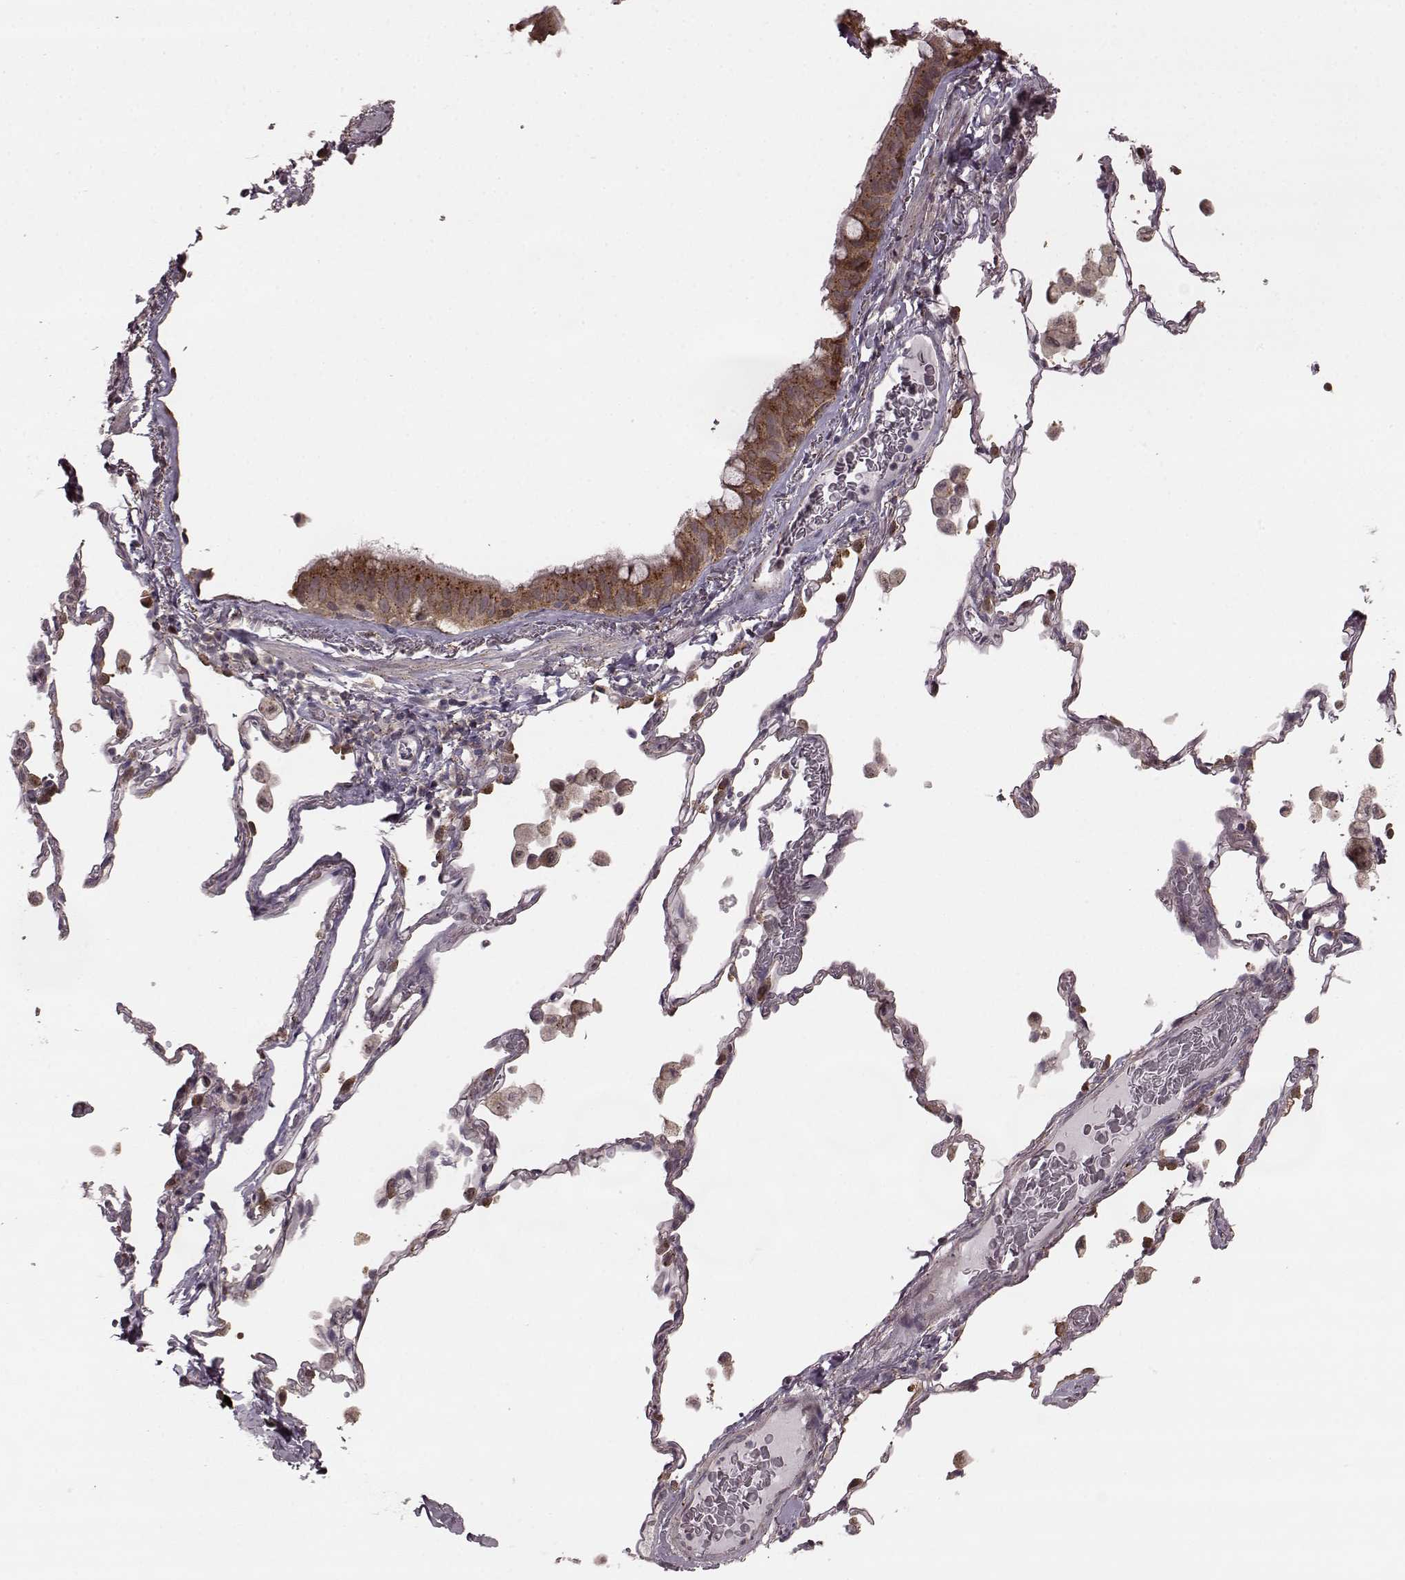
{"staining": {"intensity": "moderate", "quantity": ">75%", "location": "cytoplasmic/membranous"}, "tissue": "bronchus", "cell_type": "Respiratory epithelial cells", "image_type": "normal", "snomed": [{"axis": "morphology", "description": "Normal tissue, NOS"}, {"axis": "topography", "description": "Bronchus"}, {"axis": "topography", "description": "Lung"}], "caption": "Moderate cytoplasmic/membranous staining for a protein is present in approximately >75% of respiratory epithelial cells of normal bronchus using immunohistochemistry (IHC).", "gene": "GSS", "patient": {"sex": "male", "age": 54}}